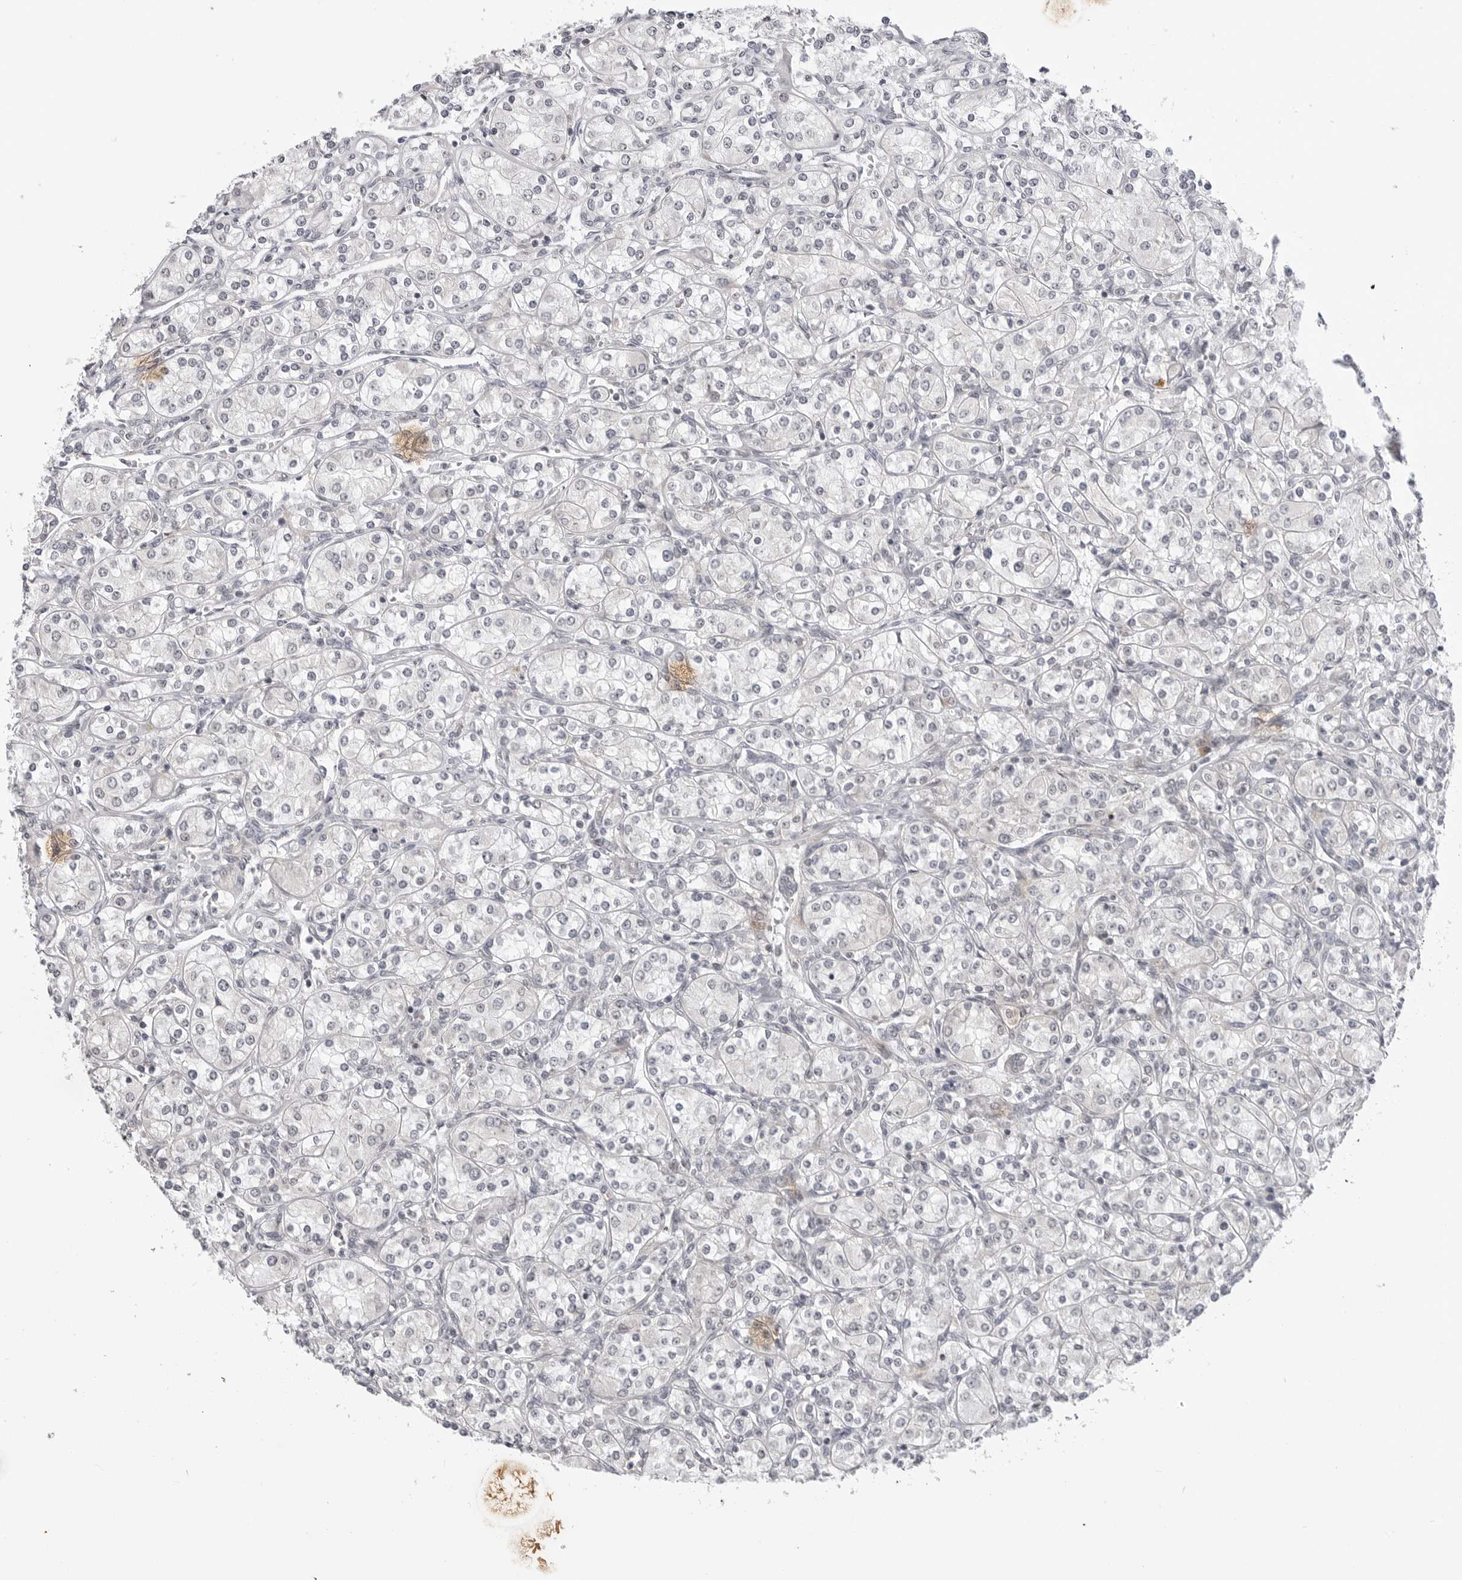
{"staining": {"intensity": "negative", "quantity": "none", "location": "none"}, "tissue": "renal cancer", "cell_type": "Tumor cells", "image_type": "cancer", "snomed": [{"axis": "morphology", "description": "Adenocarcinoma, NOS"}, {"axis": "topography", "description": "Kidney"}], "caption": "Immunohistochemistry (IHC) image of human adenocarcinoma (renal) stained for a protein (brown), which reveals no staining in tumor cells. (DAB IHC with hematoxylin counter stain).", "gene": "ADAMTS5", "patient": {"sex": "male", "age": 77}}